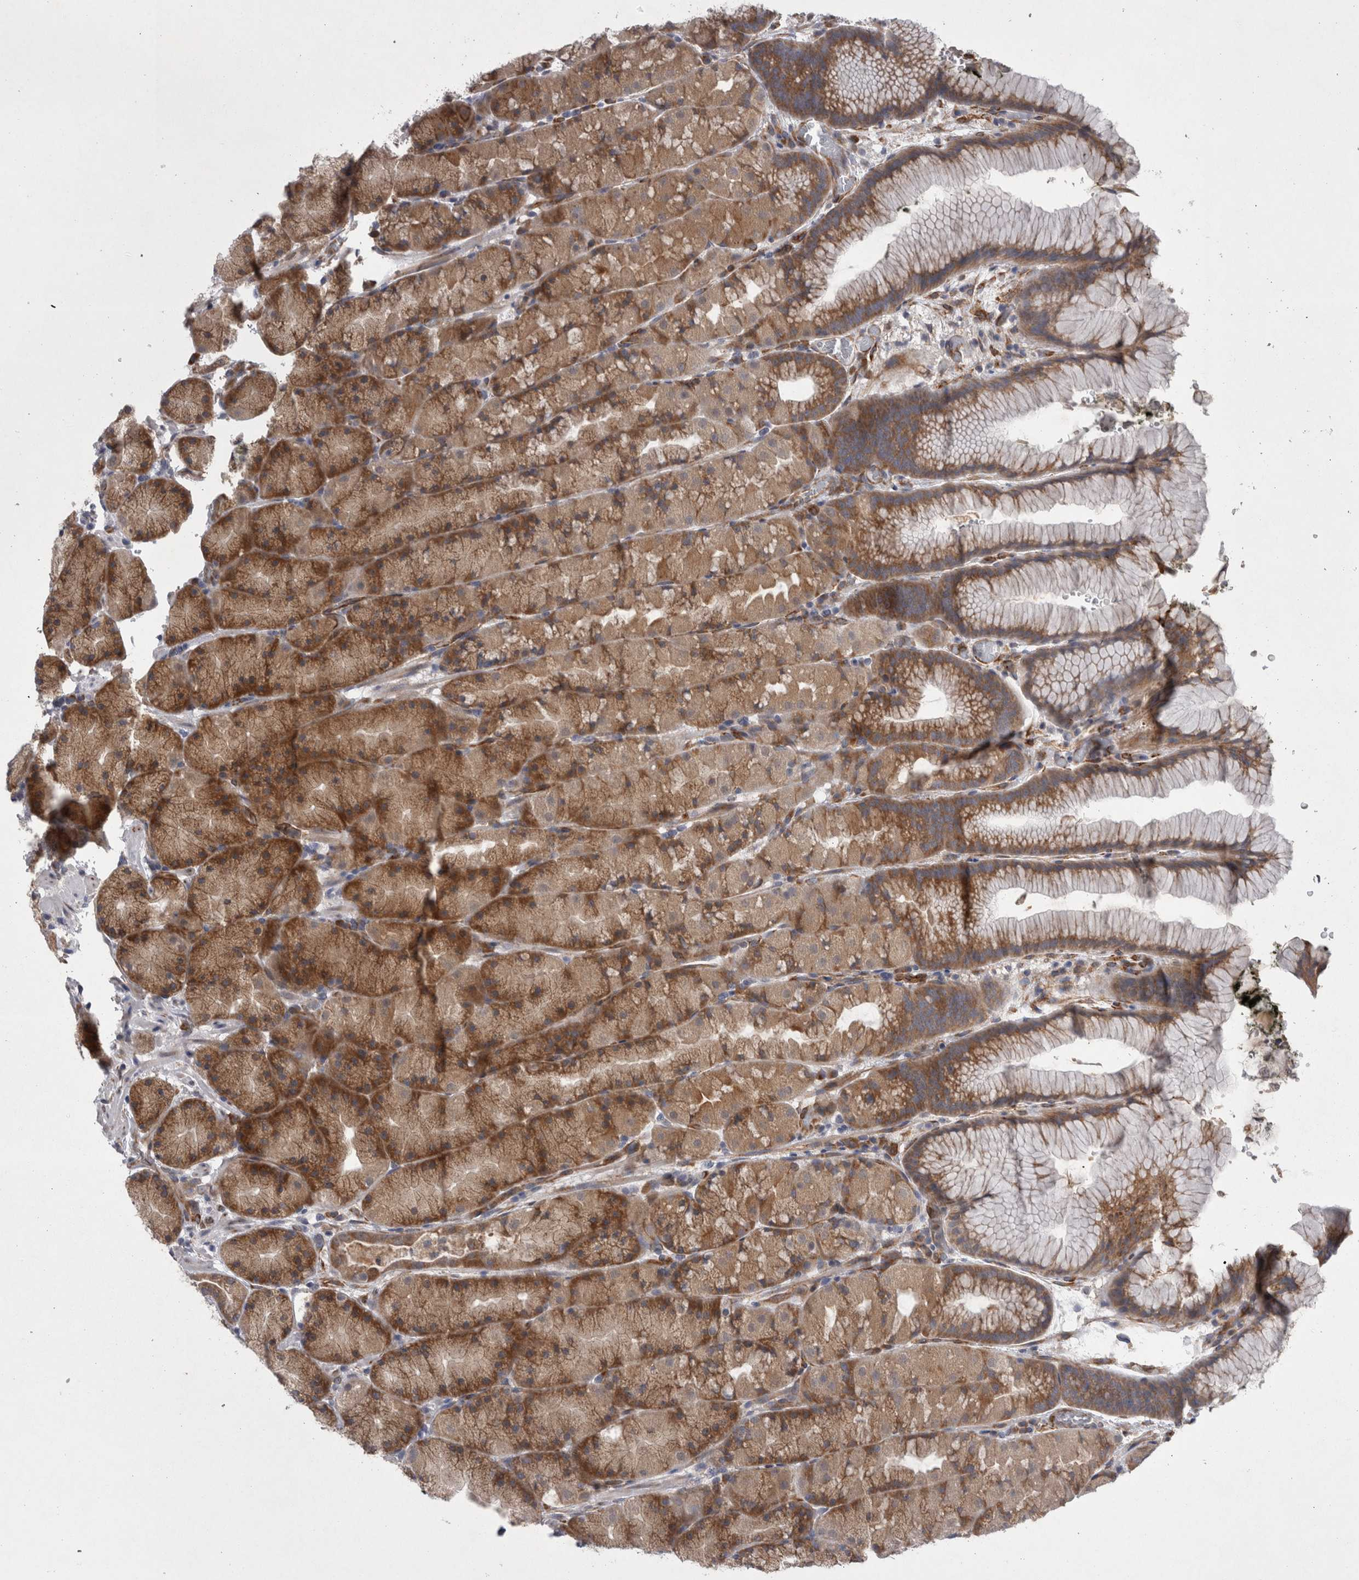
{"staining": {"intensity": "moderate", "quantity": "25%-75%", "location": "cytoplasmic/membranous"}, "tissue": "stomach", "cell_type": "Glandular cells", "image_type": "normal", "snomed": [{"axis": "morphology", "description": "Normal tissue, NOS"}, {"axis": "topography", "description": "Stomach, upper"}, {"axis": "topography", "description": "Stomach"}], "caption": "A photomicrograph of human stomach stained for a protein reveals moderate cytoplasmic/membranous brown staining in glandular cells. (Stains: DAB (3,3'-diaminobenzidine) in brown, nuclei in blue, Microscopy: brightfield microscopy at high magnification).", "gene": "DDX6", "patient": {"sex": "male", "age": 48}}